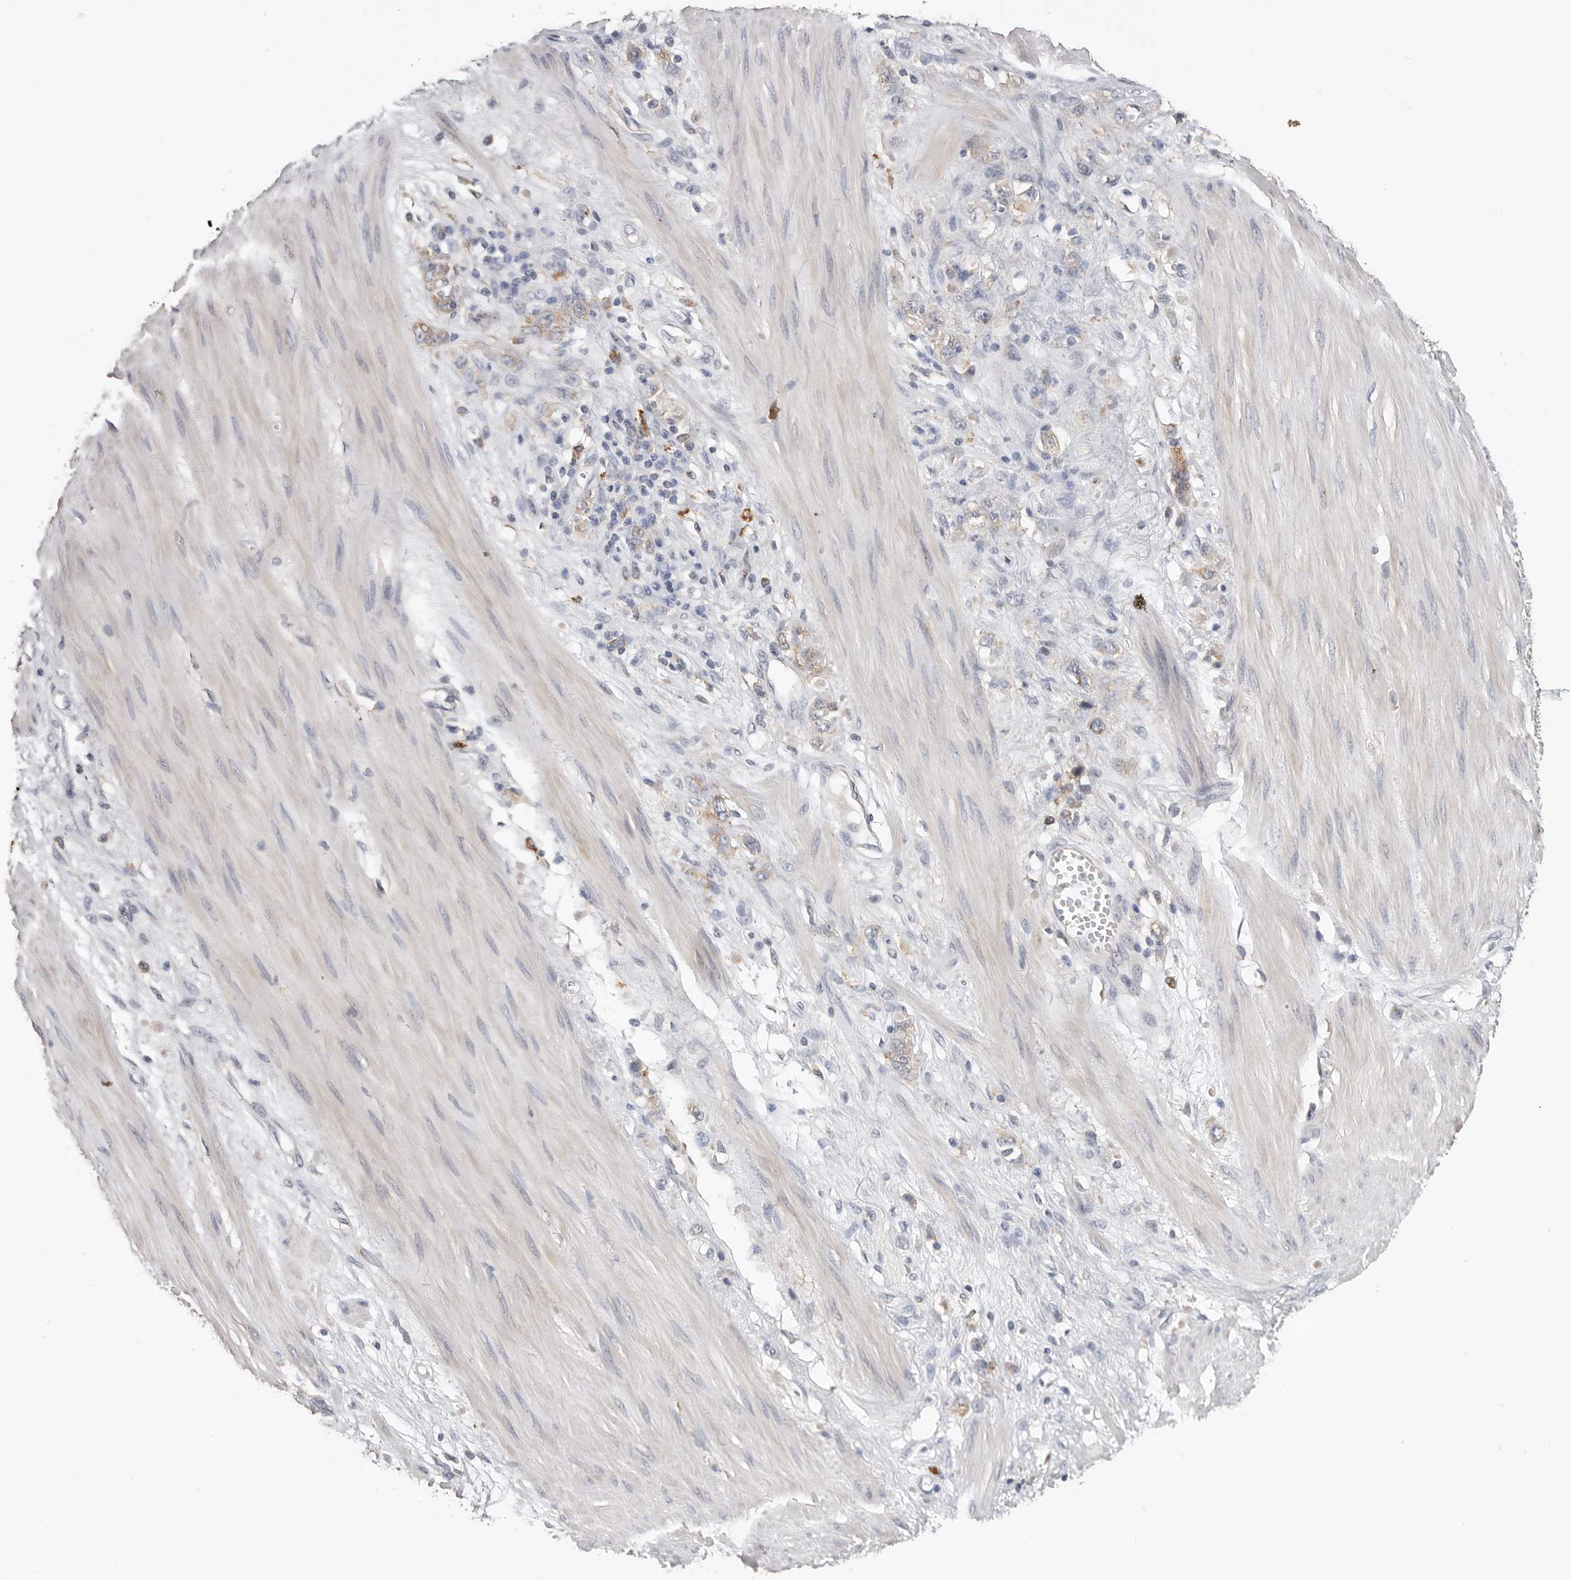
{"staining": {"intensity": "weak", "quantity": "25%-75%", "location": "cytoplasmic/membranous"}, "tissue": "stomach cancer", "cell_type": "Tumor cells", "image_type": "cancer", "snomed": [{"axis": "morphology", "description": "Adenocarcinoma, NOS"}, {"axis": "topography", "description": "Stomach"}], "caption": "Weak cytoplasmic/membranous staining for a protein is appreciated in approximately 25%-75% of tumor cells of stomach cancer using immunohistochemistry.", "gene": "TFRC", "patient": {"sex": "female", "age": 76}}